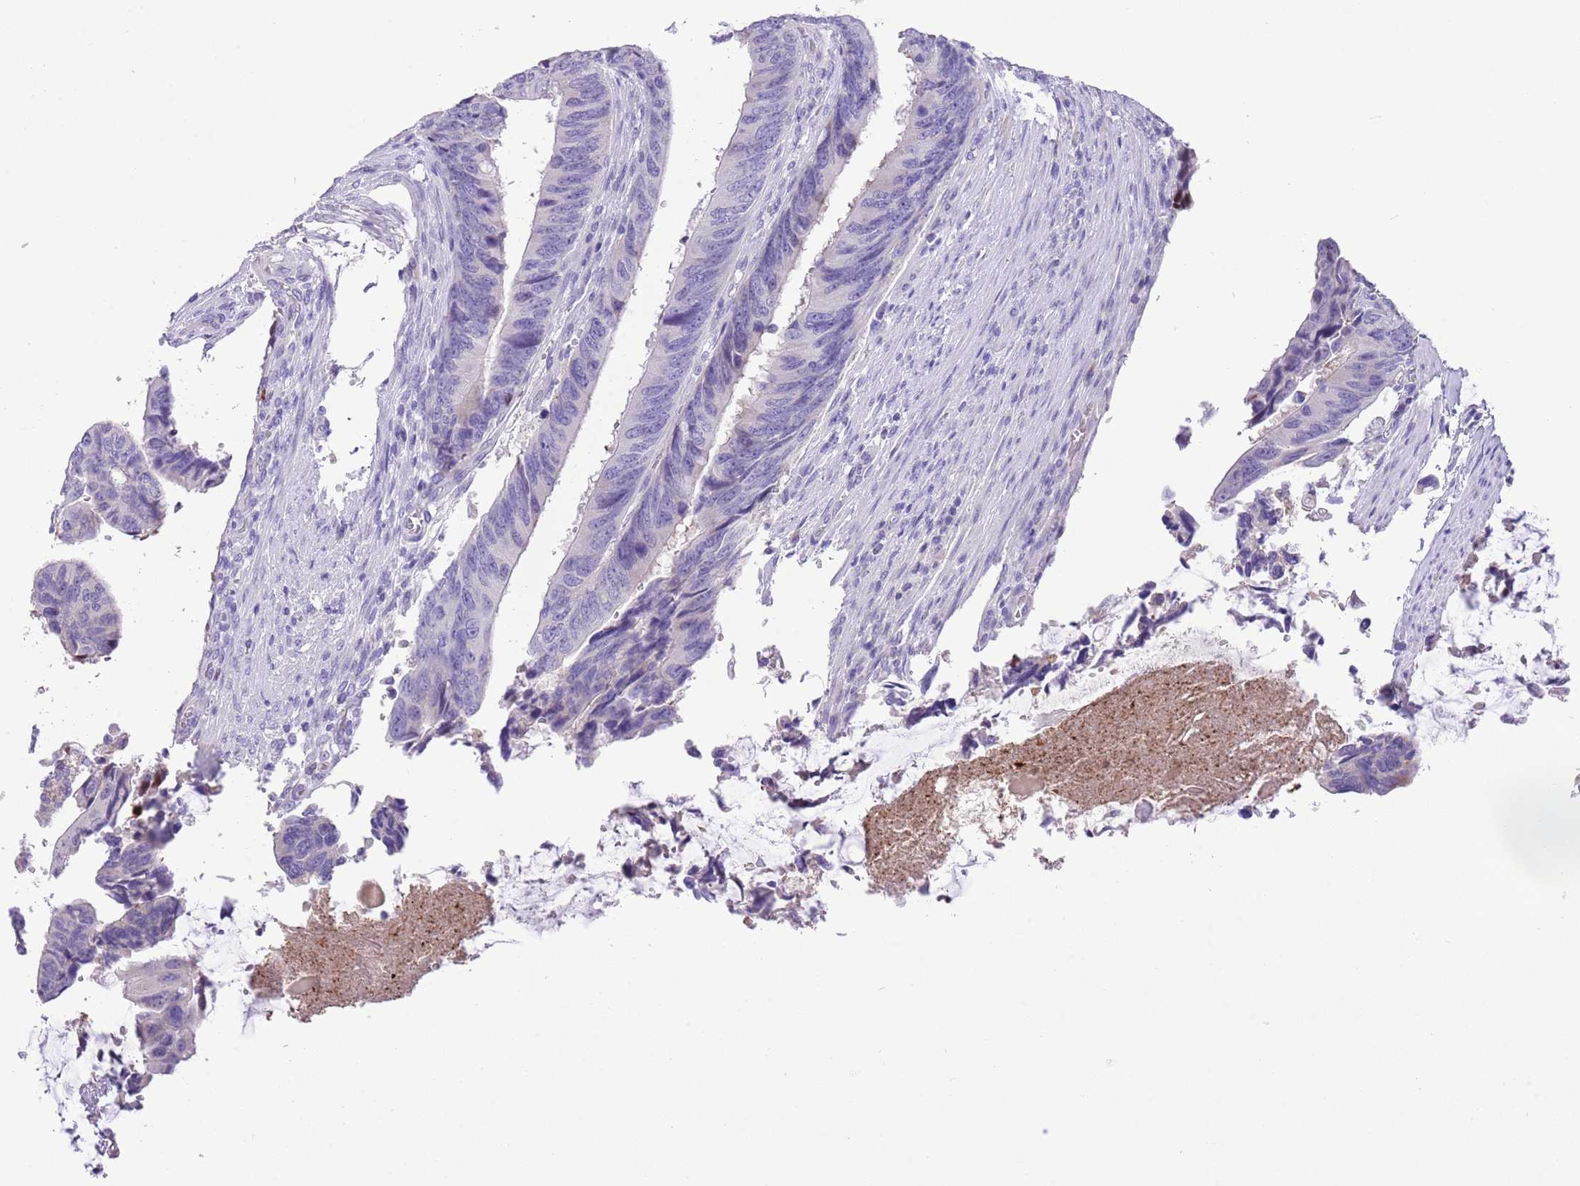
{"staining": {"intensity": "negative", "quantity": "none", "location": "none"}, "tissue": "colorectal cancer", "cell_type": "Tumor cells", "image_type": "cancer", "snomed": [{"axis": "morphology", "description": "Adenocarcinoma, NOS"}, {"axis": "topography", "description": "Colon"}], "caption": "DAB immunohistochemical staining of human adenocarcinoma (colorectal) exhibits no significant positivity in tumor cells. Brightfield microscopy of immunohistochemistry stained with DAB (brown) and hematoxylin (blue), captured at high magnification.", "gene": "CLEC2A", "patient": {"sex": "male", "age": 87}}